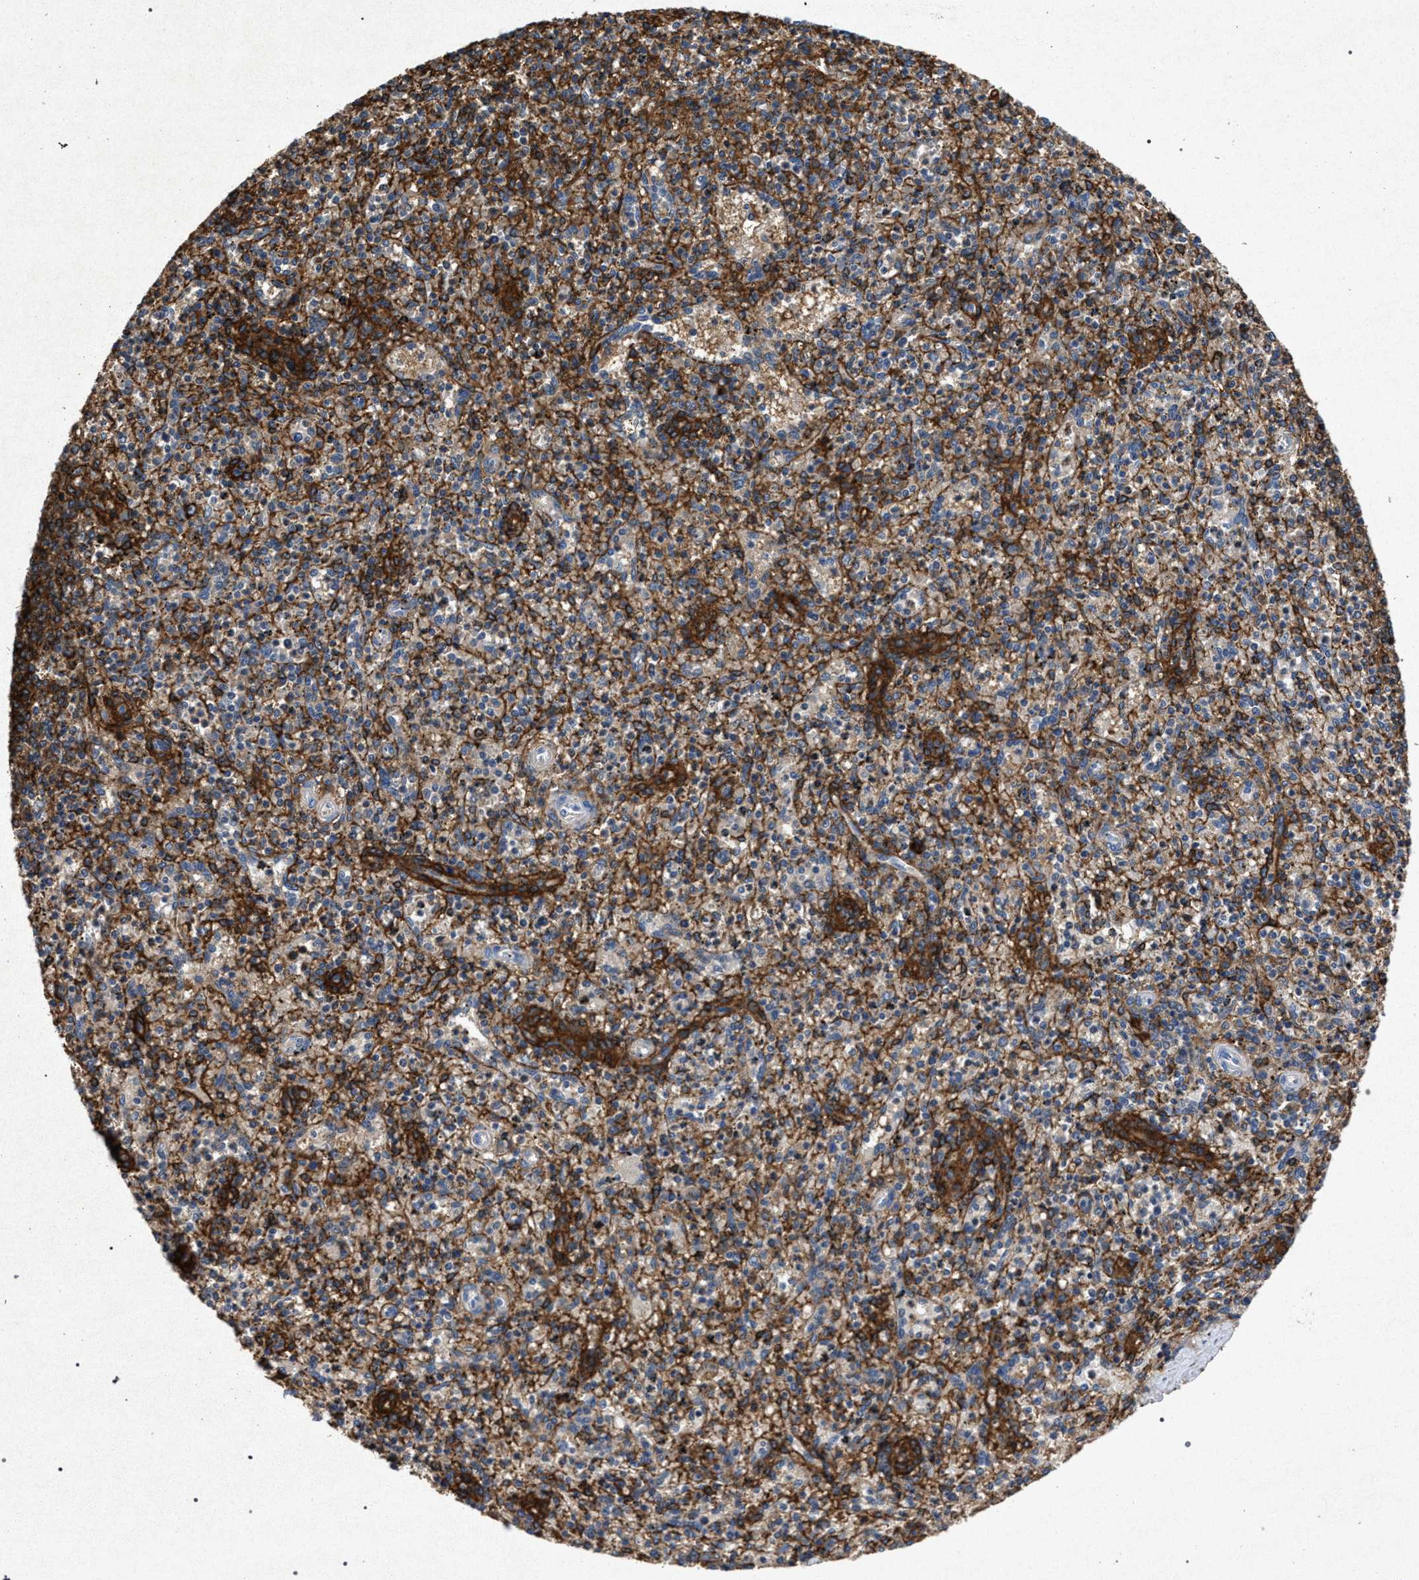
{"staining": {"intensity": "moderate", "quantity": "<25%", "location": "cytoplasmic/membranous"}, "tissue": "spleen", "cell_type": "Cells in red pulp", "image_type": "normal", "snomed": [{"axis": "morphology", "description": "Normal tissue, NOS"}, {"axis": "topography", "description": "Spleen"}], "caption": "Immunohistochemical staining of normal human spleen demonstrates moderate cytoplasmic/membranous protein expression in approximately <25% of cells in red pulp. The staining is performed using DAB (3,3'-diaminobenzidine) brown chromogen to label protein expression. The nuclei are counter-stained blue using hematoxylin.", "gene": "MARCKS", "patient": {"sex": "male", "age": 72}}